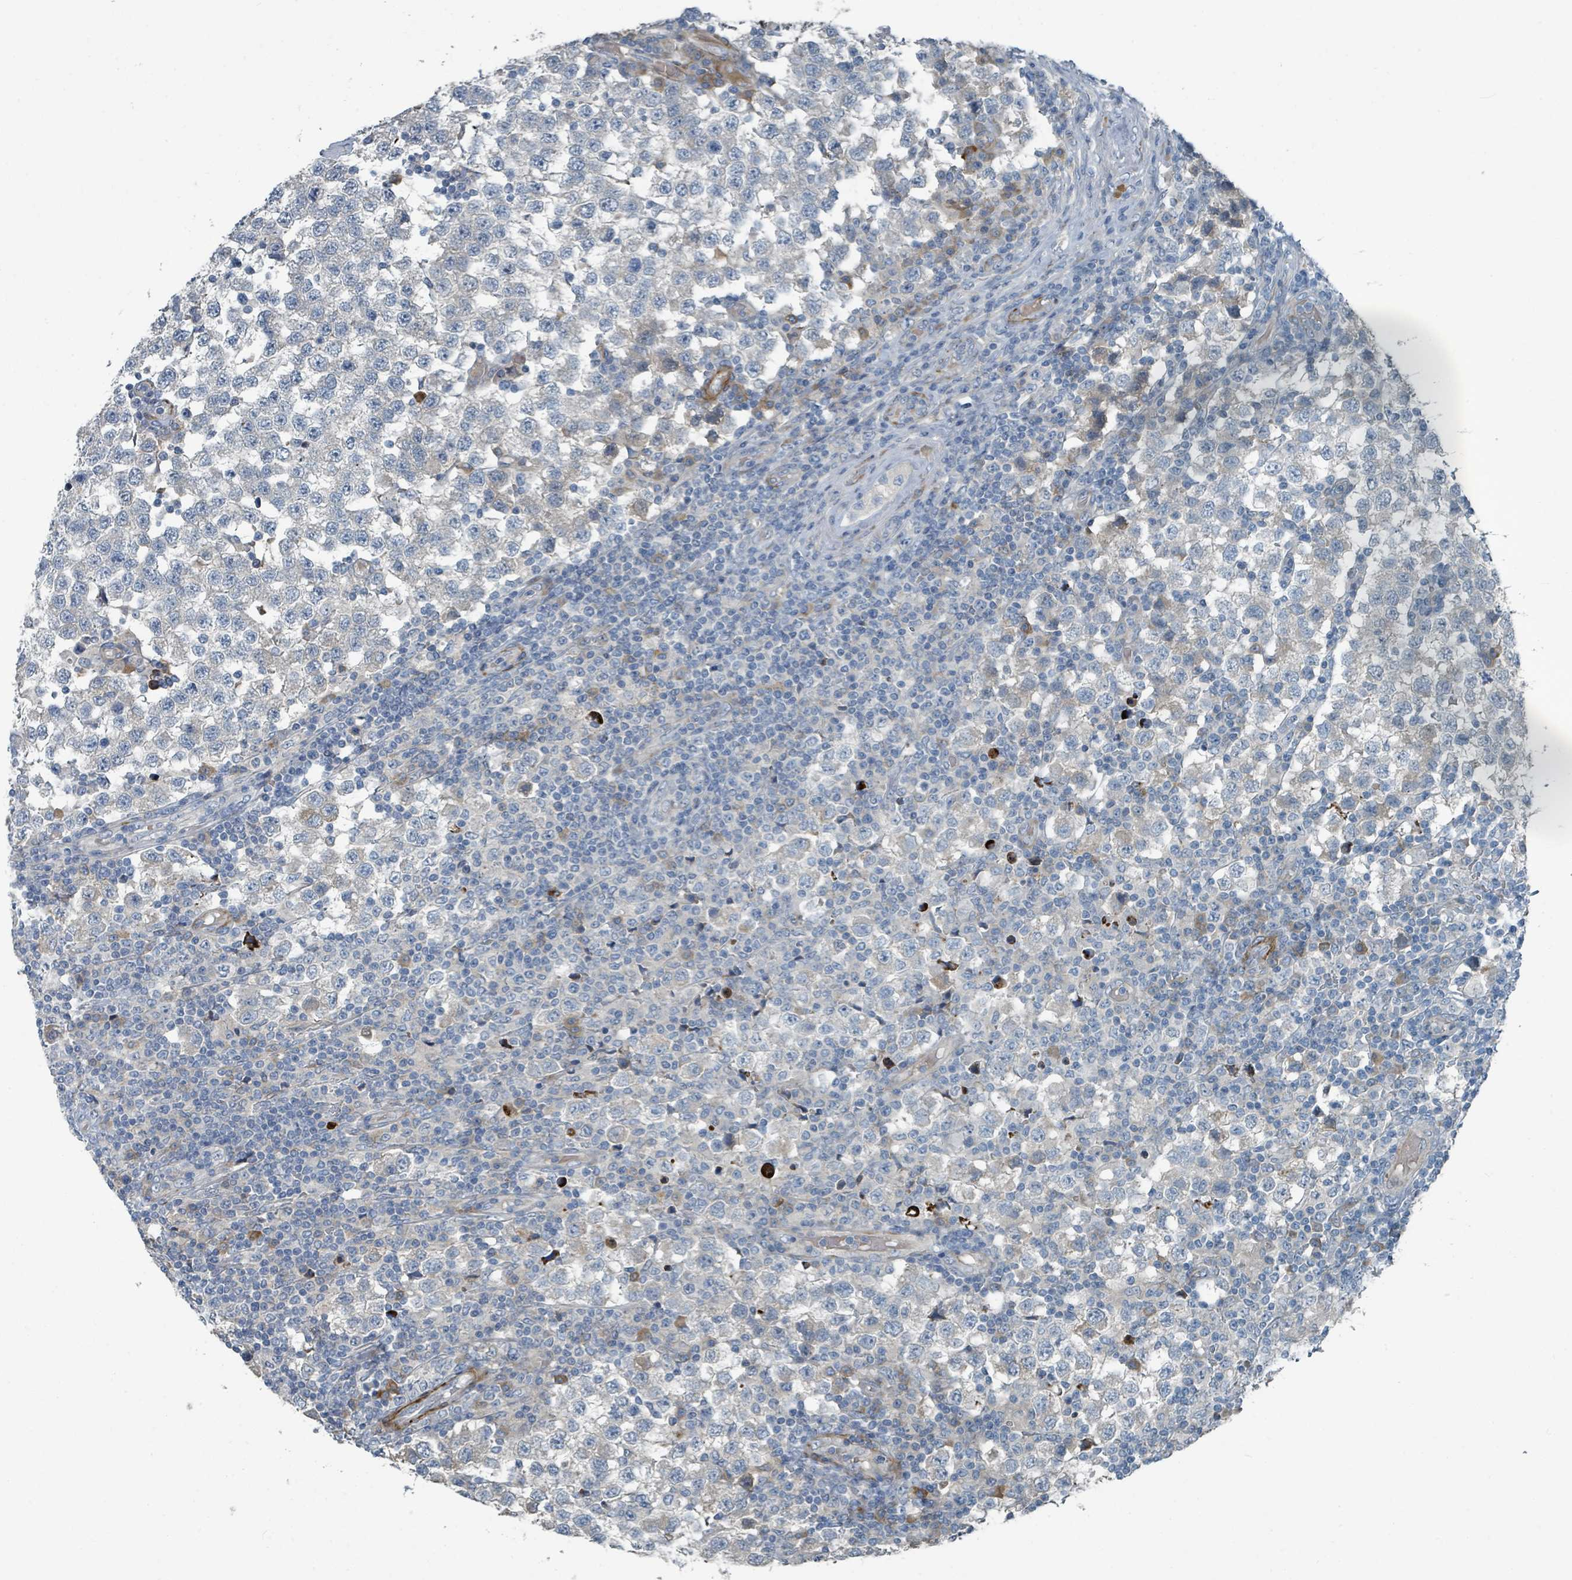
{"staining": {"intensity": "negative", "quantity": "none", "location": "none"}, "tissue": "testis cancer", "cell_type": "Tumor cells", "image_type": "cancer", "snomed": [{"axis": "morphology", "description": "Seminoma, NOS"}, {"axis": "topography", "description": "Testis"}], "caption": "Immunohistochemistry (IHC) of seminoma (testis) reveals no positivity in tumor cells.", "gene": "SLC44A5", "patient": {"sex": "male", "age": 34}}